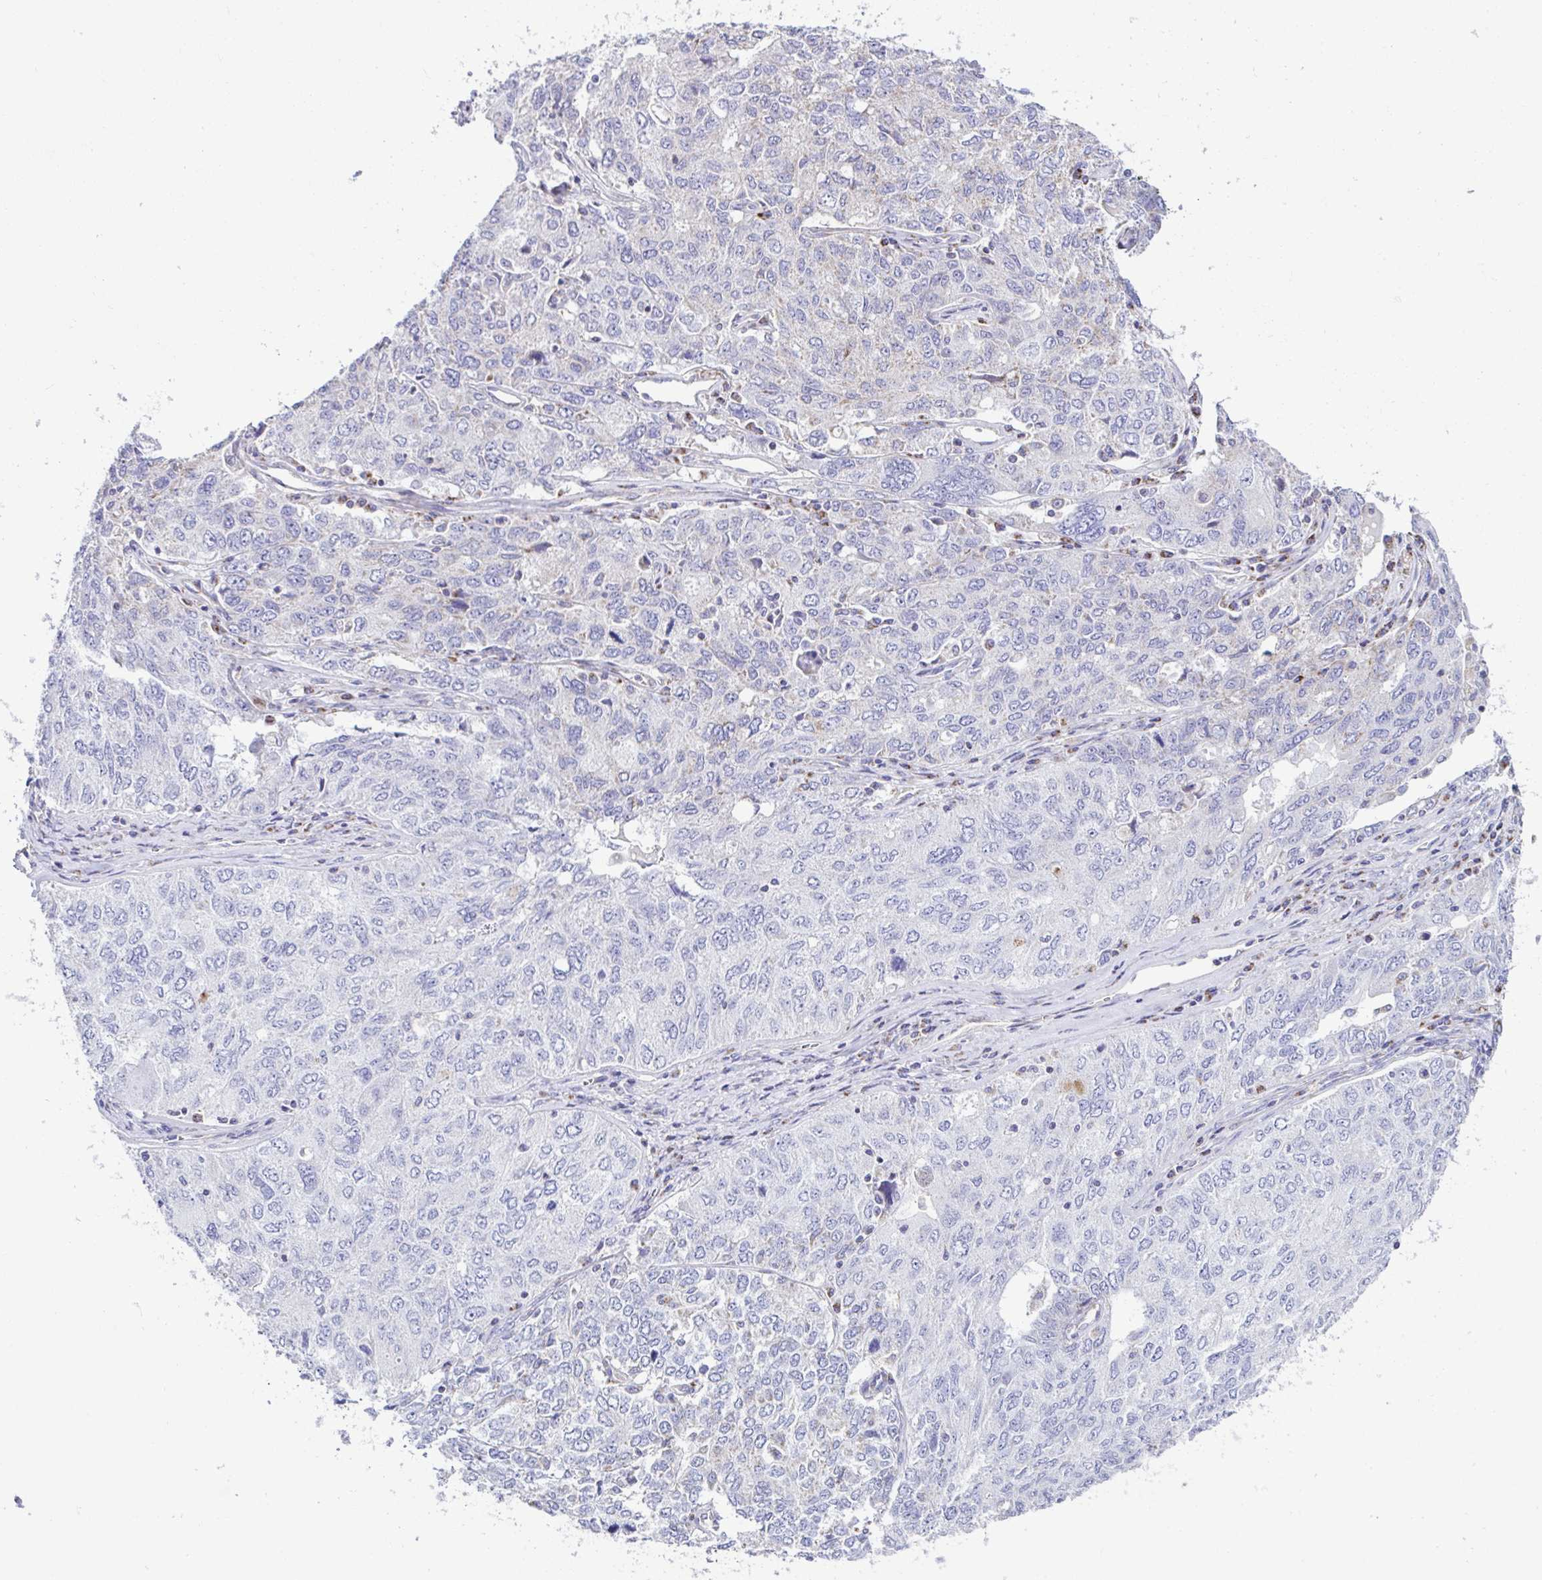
{"staining": {"intensity": "negative", "quantity": "none", "location": "none"}, "tissue": "ovarian cancer", "cell_type": "Tumor cells", "image_type": "cancer", "snomed": [{"axis": "morphology", "description": "Carcinoma, endometroid"}, {"axis": "topography", "description": "Ovary"}], "caption": "This is a photomicrograph of immunohistochemistry (IHC) staining of endometroid carcinoma (ovarian), which shows no expression in tumor cells. (DAB IHC with hematoxylin counter stain).", "gene": "DOK7", "patient": {"sex": "female", "age": 62}}